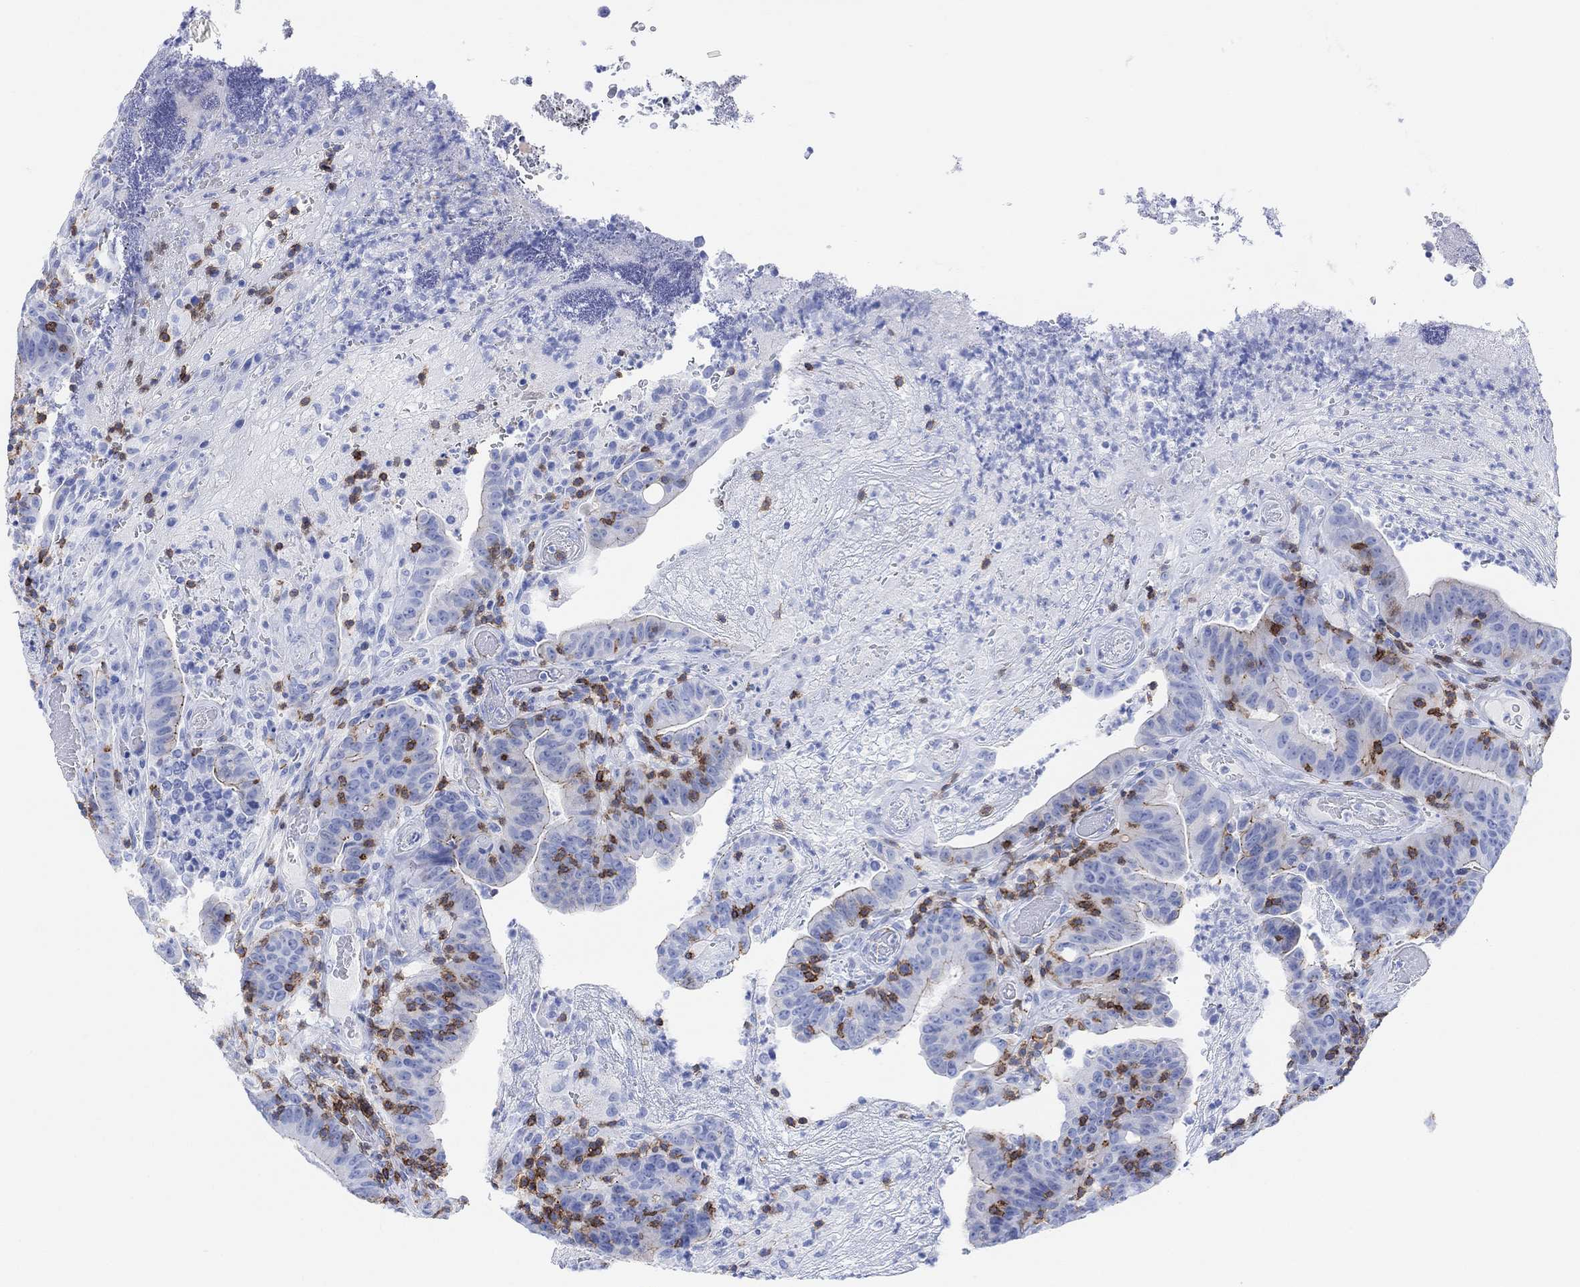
{"staining": {"intensity": "moderate", "quantity": "<25%", "location": "cytoplasmic/membranous"}, "tissue": "colorectal cancer", "cell_type": "Tumor cells", "image_type": "cancer", "snomed": [{"axis": "morphology", "description": "Adenocarcinoma, NOS"}, {"axis": "topography", "description": "Colon"}], "caption": "Immunohistochemical staining of human colorectal adenocarcinoma reveals low levels of moderate cytoplasmic/membranous positivity in approximately <25% of tumor cells.", "gene": "GPR65", "patient": {"sex": "female", "age": 75}}